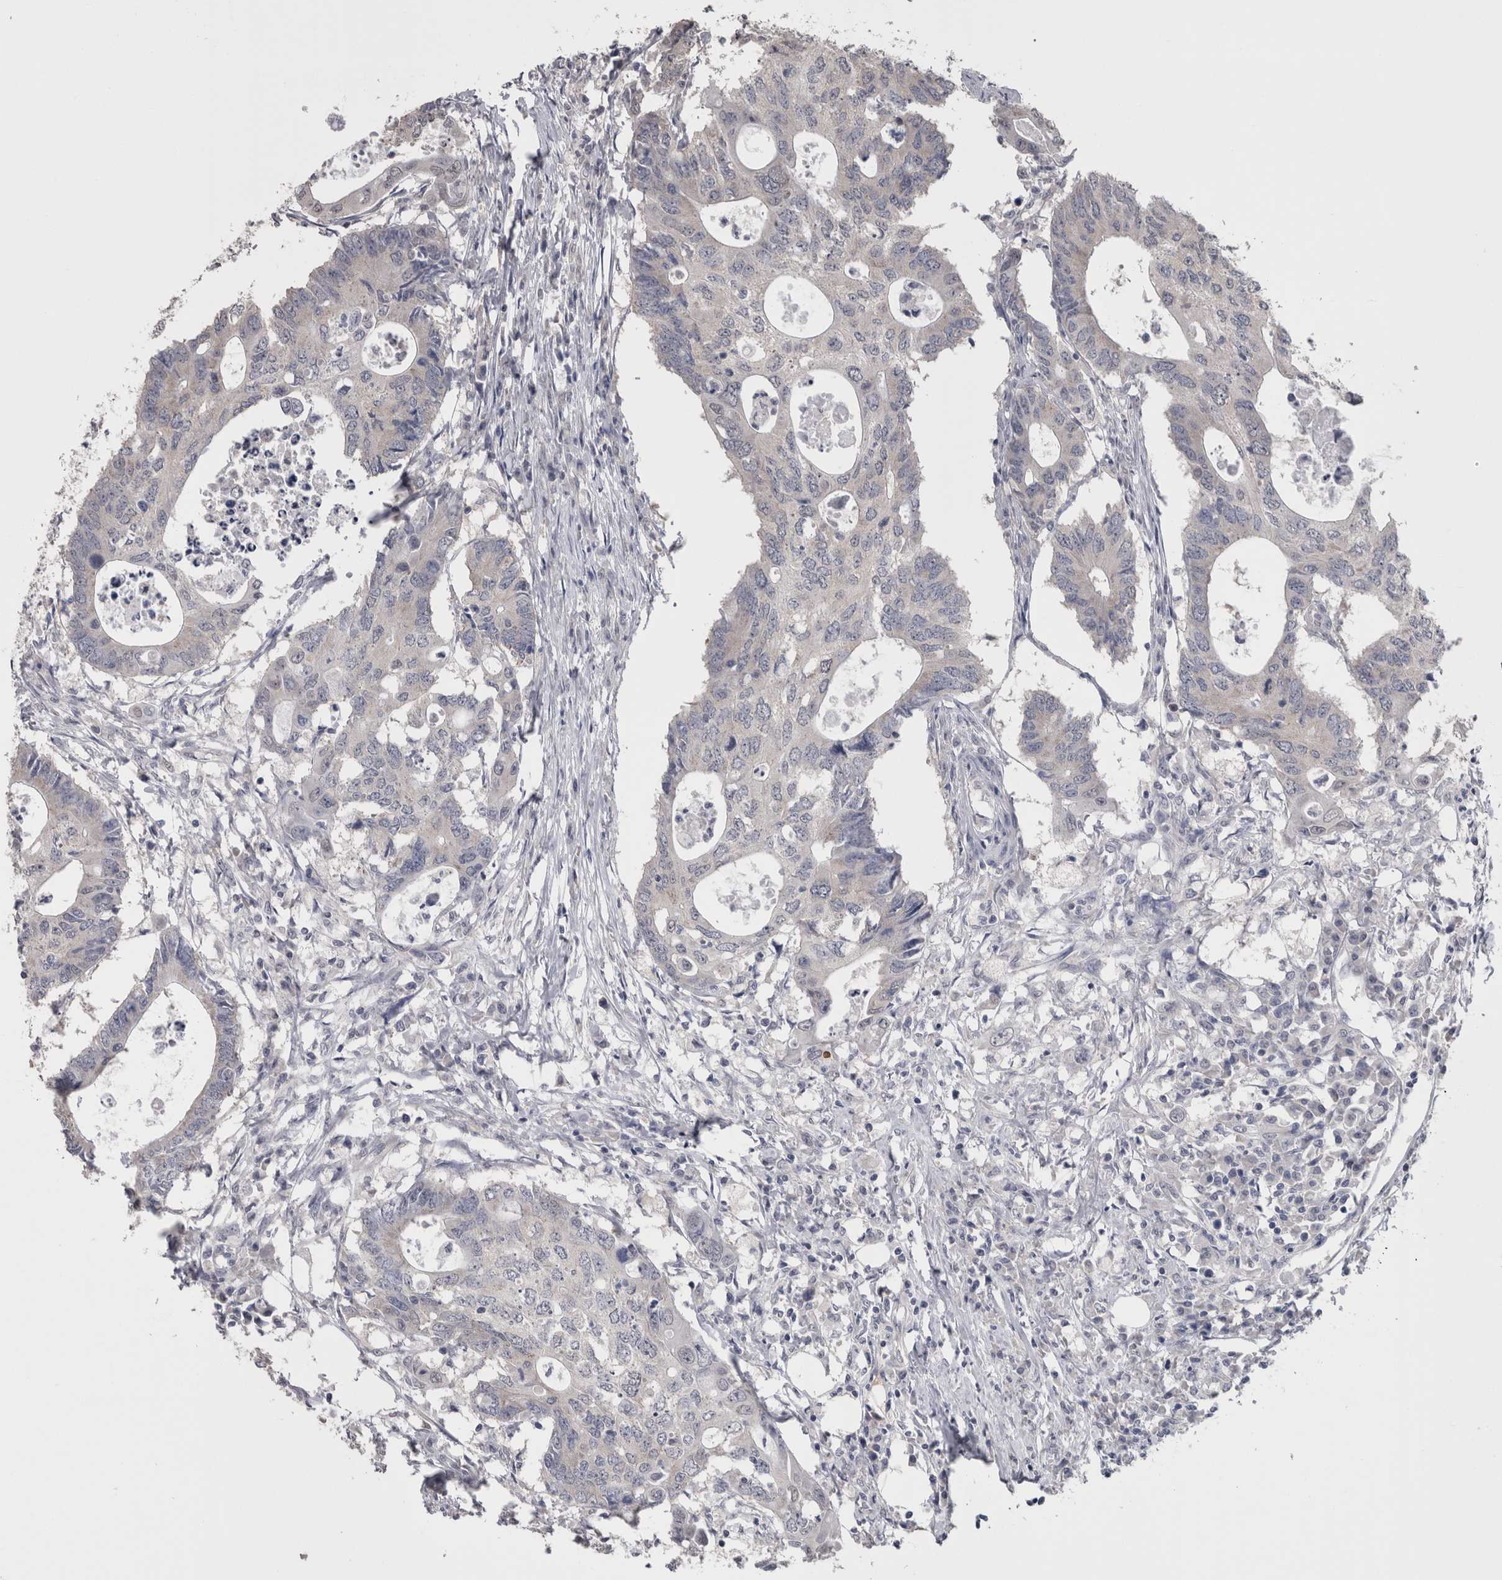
{"staining": {"intensity": "negative", "quantity": "none", "location": "none"}, "tissue": "colorectal cancer", "cell_type": "Tumor cells", "image_type": "cancer", "snomed": [{"axis": "morphology", "description": "Adenocarcinoma, NOS"}, {"axis": "topography", "description": "Colon"}], "caption": "There is no significant expression in tumor cells of adenocarcinoma (colorectal).", "gene": "DDX6", "patient": {"sex": "male", "age": 71}}